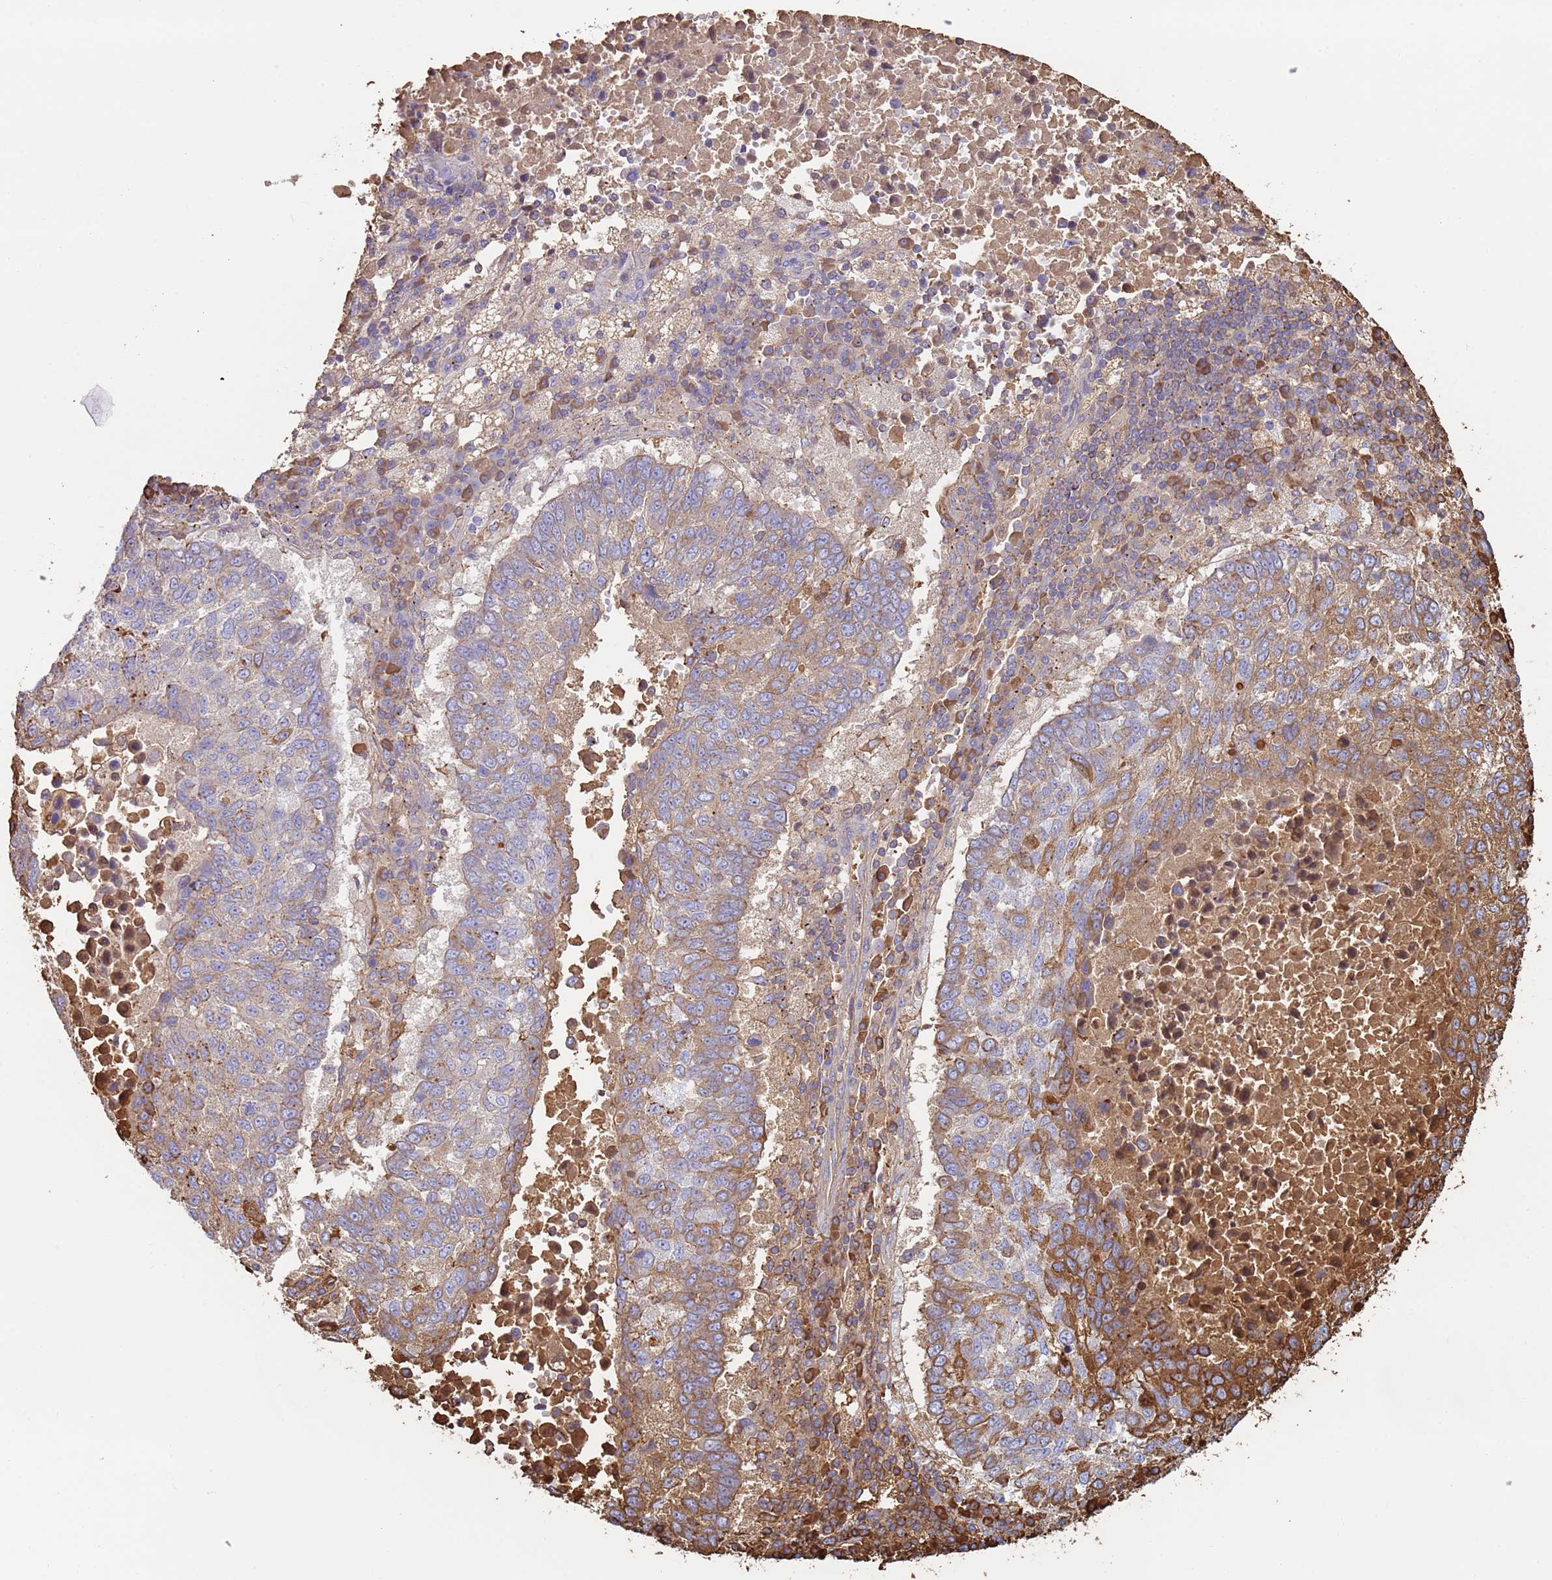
{"staining": {"intensity": "moderate", "quantity": "25%-75%", "location": "cytoplasmic/membranous"}, "tissue": "lung cancer", "cell_type": "Tumor cells", "image_type": "cancer", "snomed": [{"axis": "morphology", "description": "Squamous cell carcinoma, NOS"}, {"axis": "topography", "description": "Lung"}], "caption": "Protein expression analysis of human squamous cell carcinoma (lung) reveals moderate cytoplasmic/membranous staining in about 25%-75% of tumor cells.", "gene": "CYSLTR2", "patient": {"sex": "male", "age": 73}}